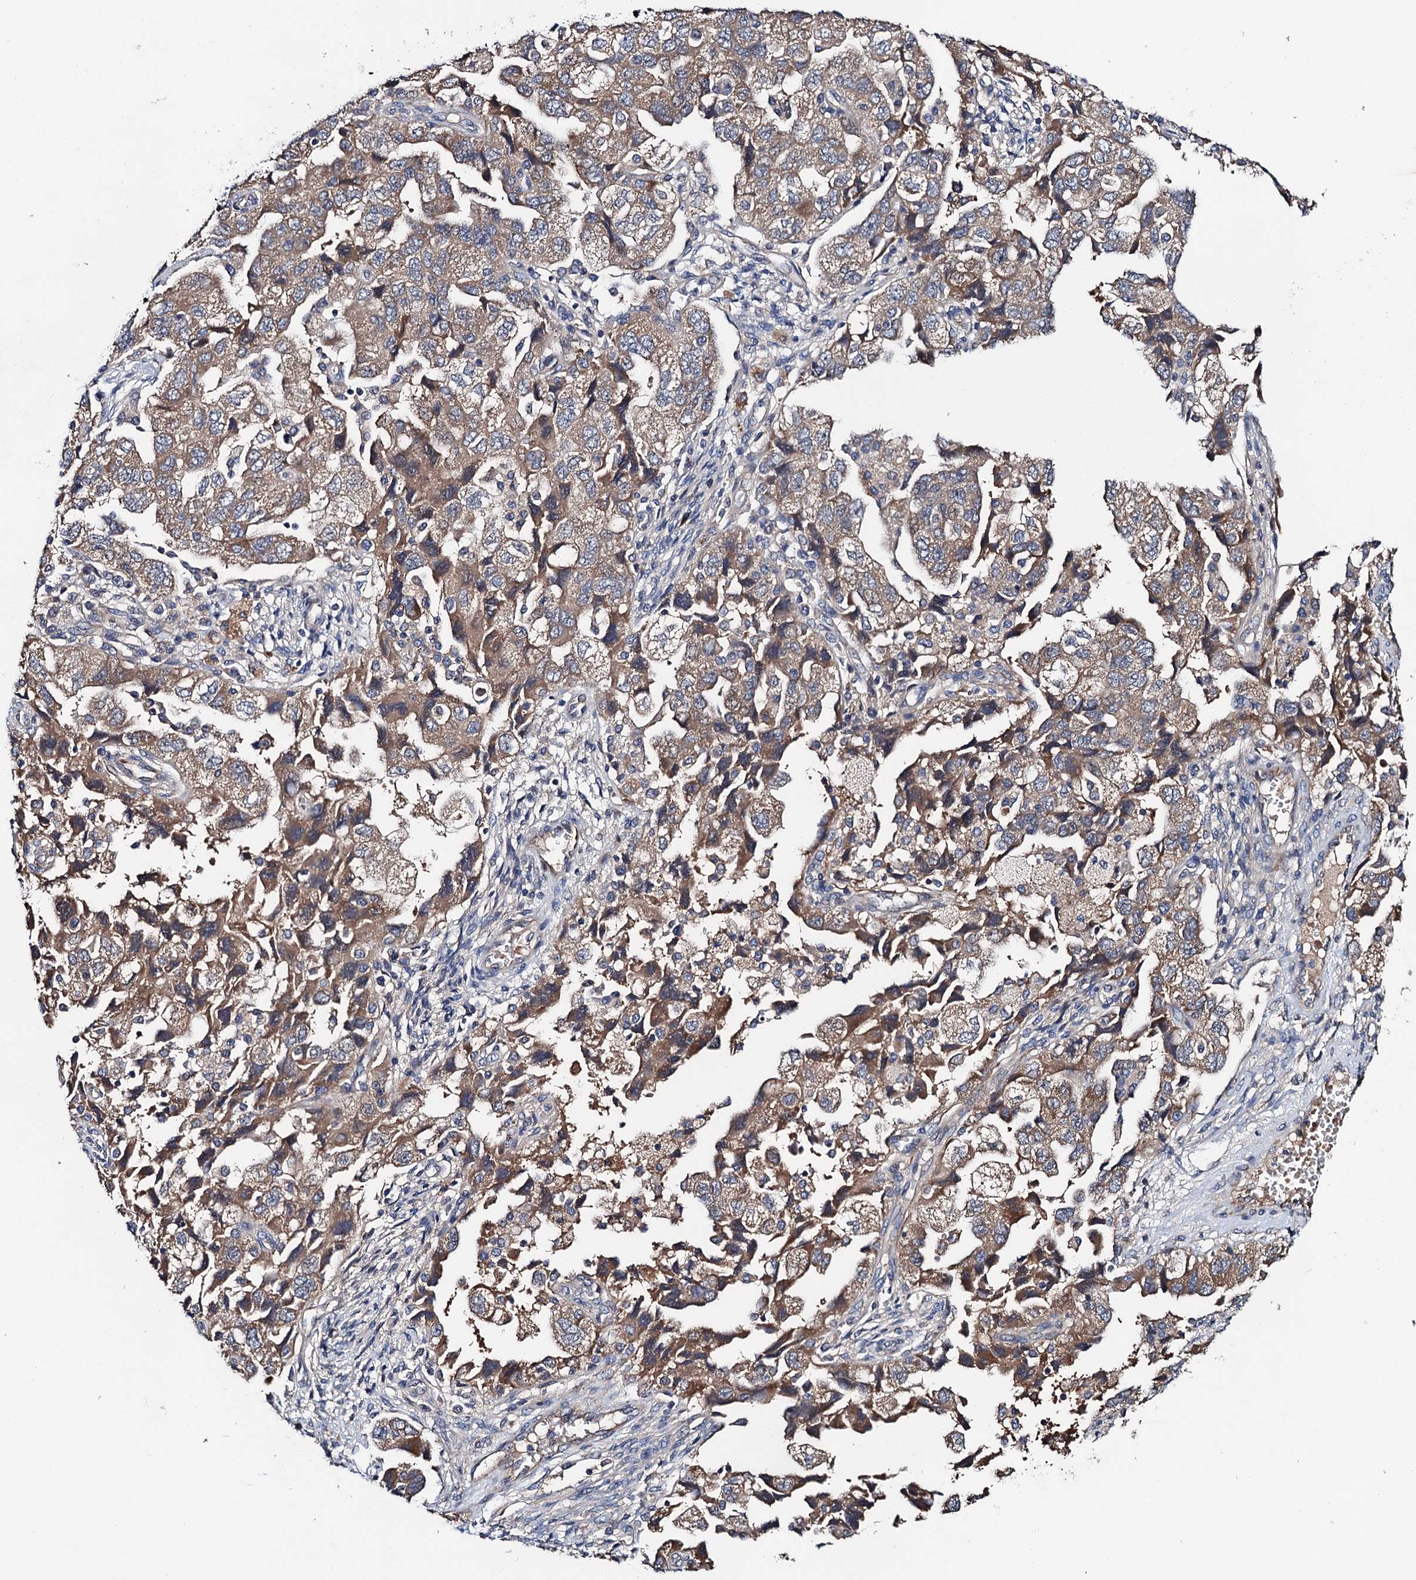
{"staining": {"intensity": "weak", "quantity": "25%-75%", "location": "cytoplasmic/membranous"}, "tissue": "ovarian cancer", "cell_type": "Tumor cells", "image_type": "cancer", "snomed": [{"axis": "morphology", "description": "Carcinoma, NOS"}, {"axis": "morphology", "description": "Cystadenocarcinoma, serous, NOS"}, {"axis": "topography", "description": "Ovary"}], "caption": "Tumor cells exhibit low levels of weak cytoplasmic/membranous expression in approximately 25%-75% of cells in human serous cystadenocarcinoma (ovarian). The staining was performed using DAB (3,3'-diaminobenzidine), with brown indicating positive protein expression. Nuclei are stained blue with hematoxylin.", "gene": "TRMT112", "patient": {"sex": "female", "age": 69}}